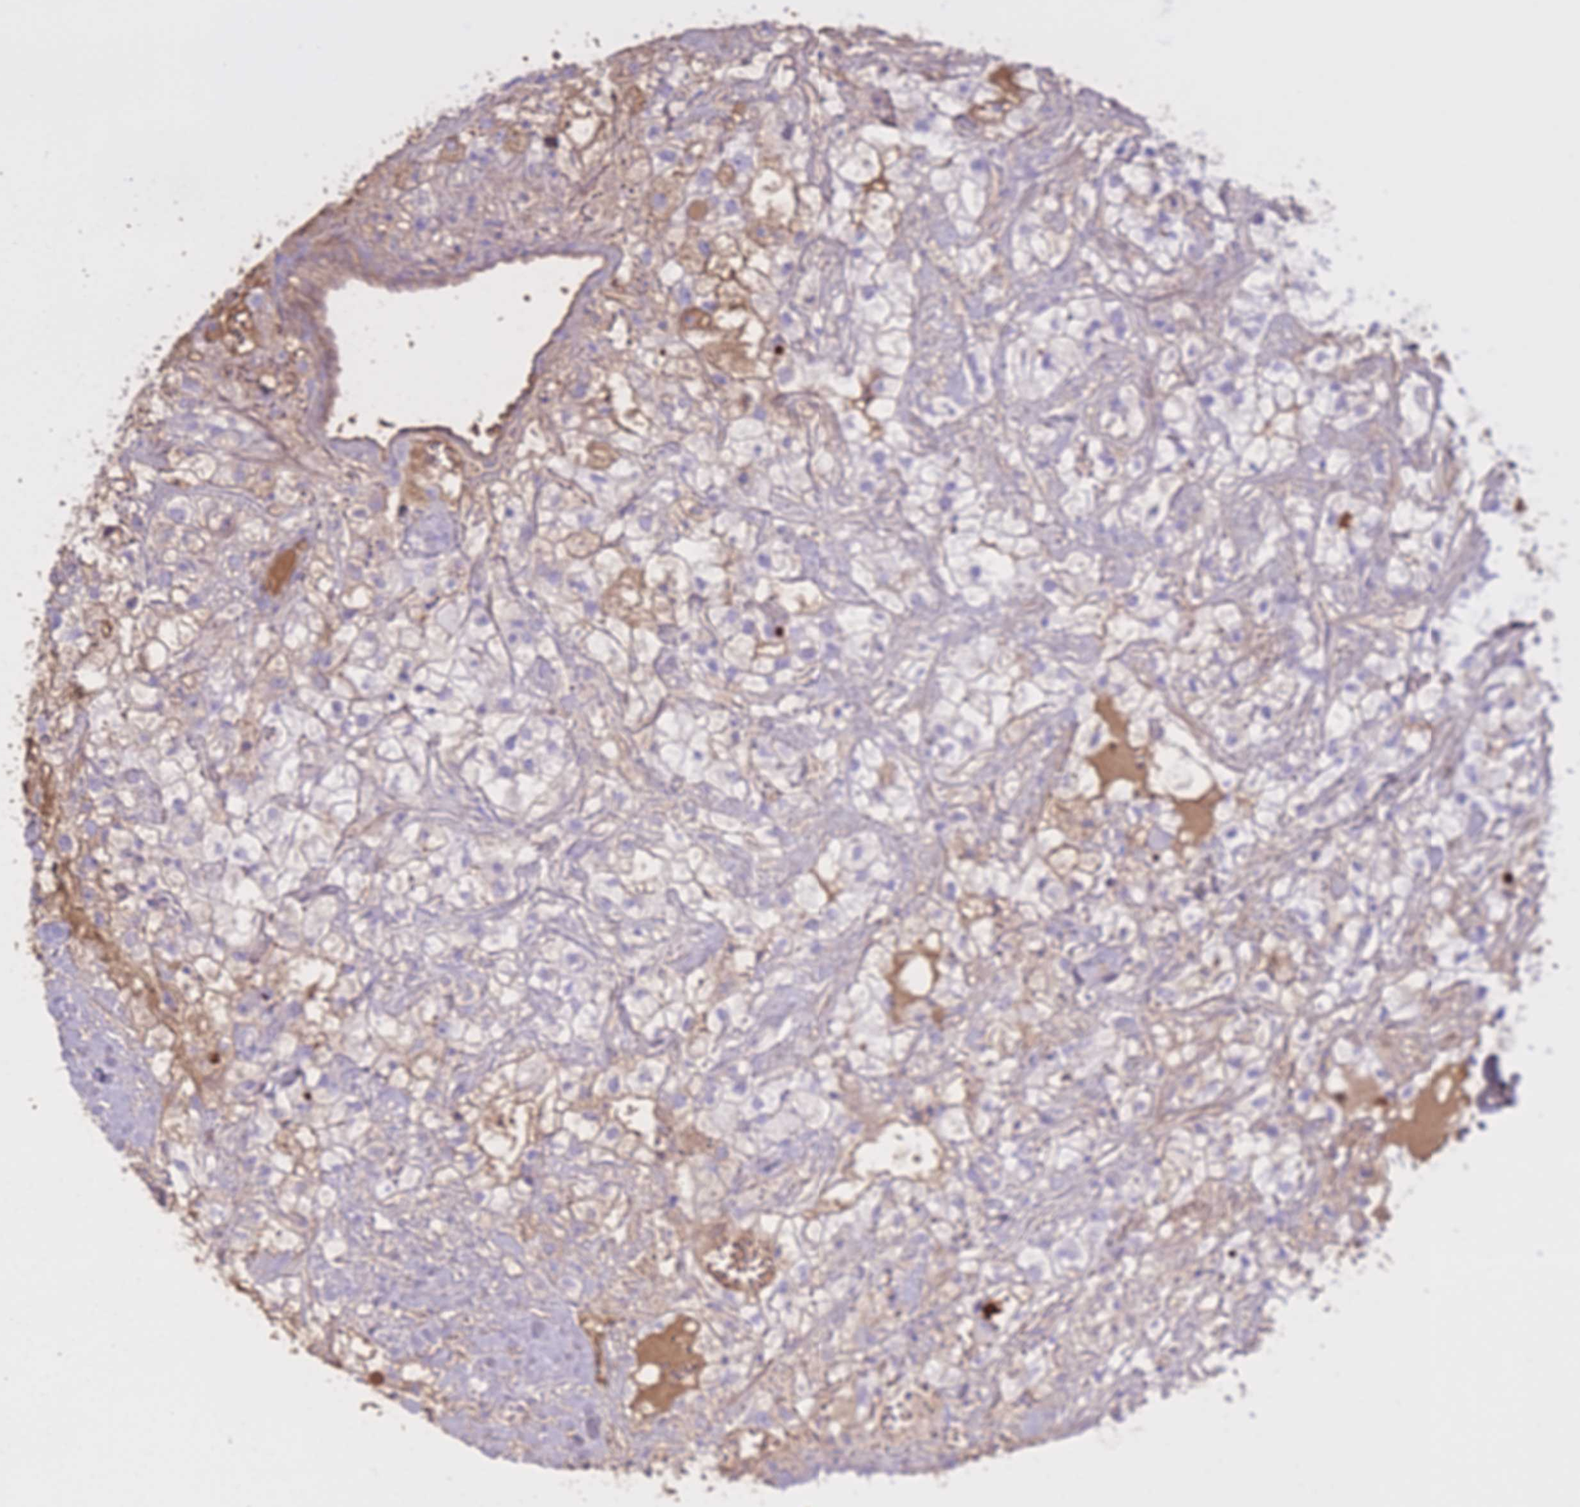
{"staining": {"intensity": "moderate", "quantity": "<25%", "location": "cytoplasmic/membranous"}, "tissue": "renal cancer", "cell_type": "Tumor cells", "image_type": "cancer", "snomed": [{"axis": "morphology", "description": "Adenocarcinoma, NOS"}, {"axis": "topography", "description": "Kidney"}], "caption": "A brown stain labels moderate cytoplasmic/membranous positivity of a protein in human adenocarcinoma (renal) tumor cells.", "gene": "AP3S2", "patient": {"sex": "male", "age": 59}}